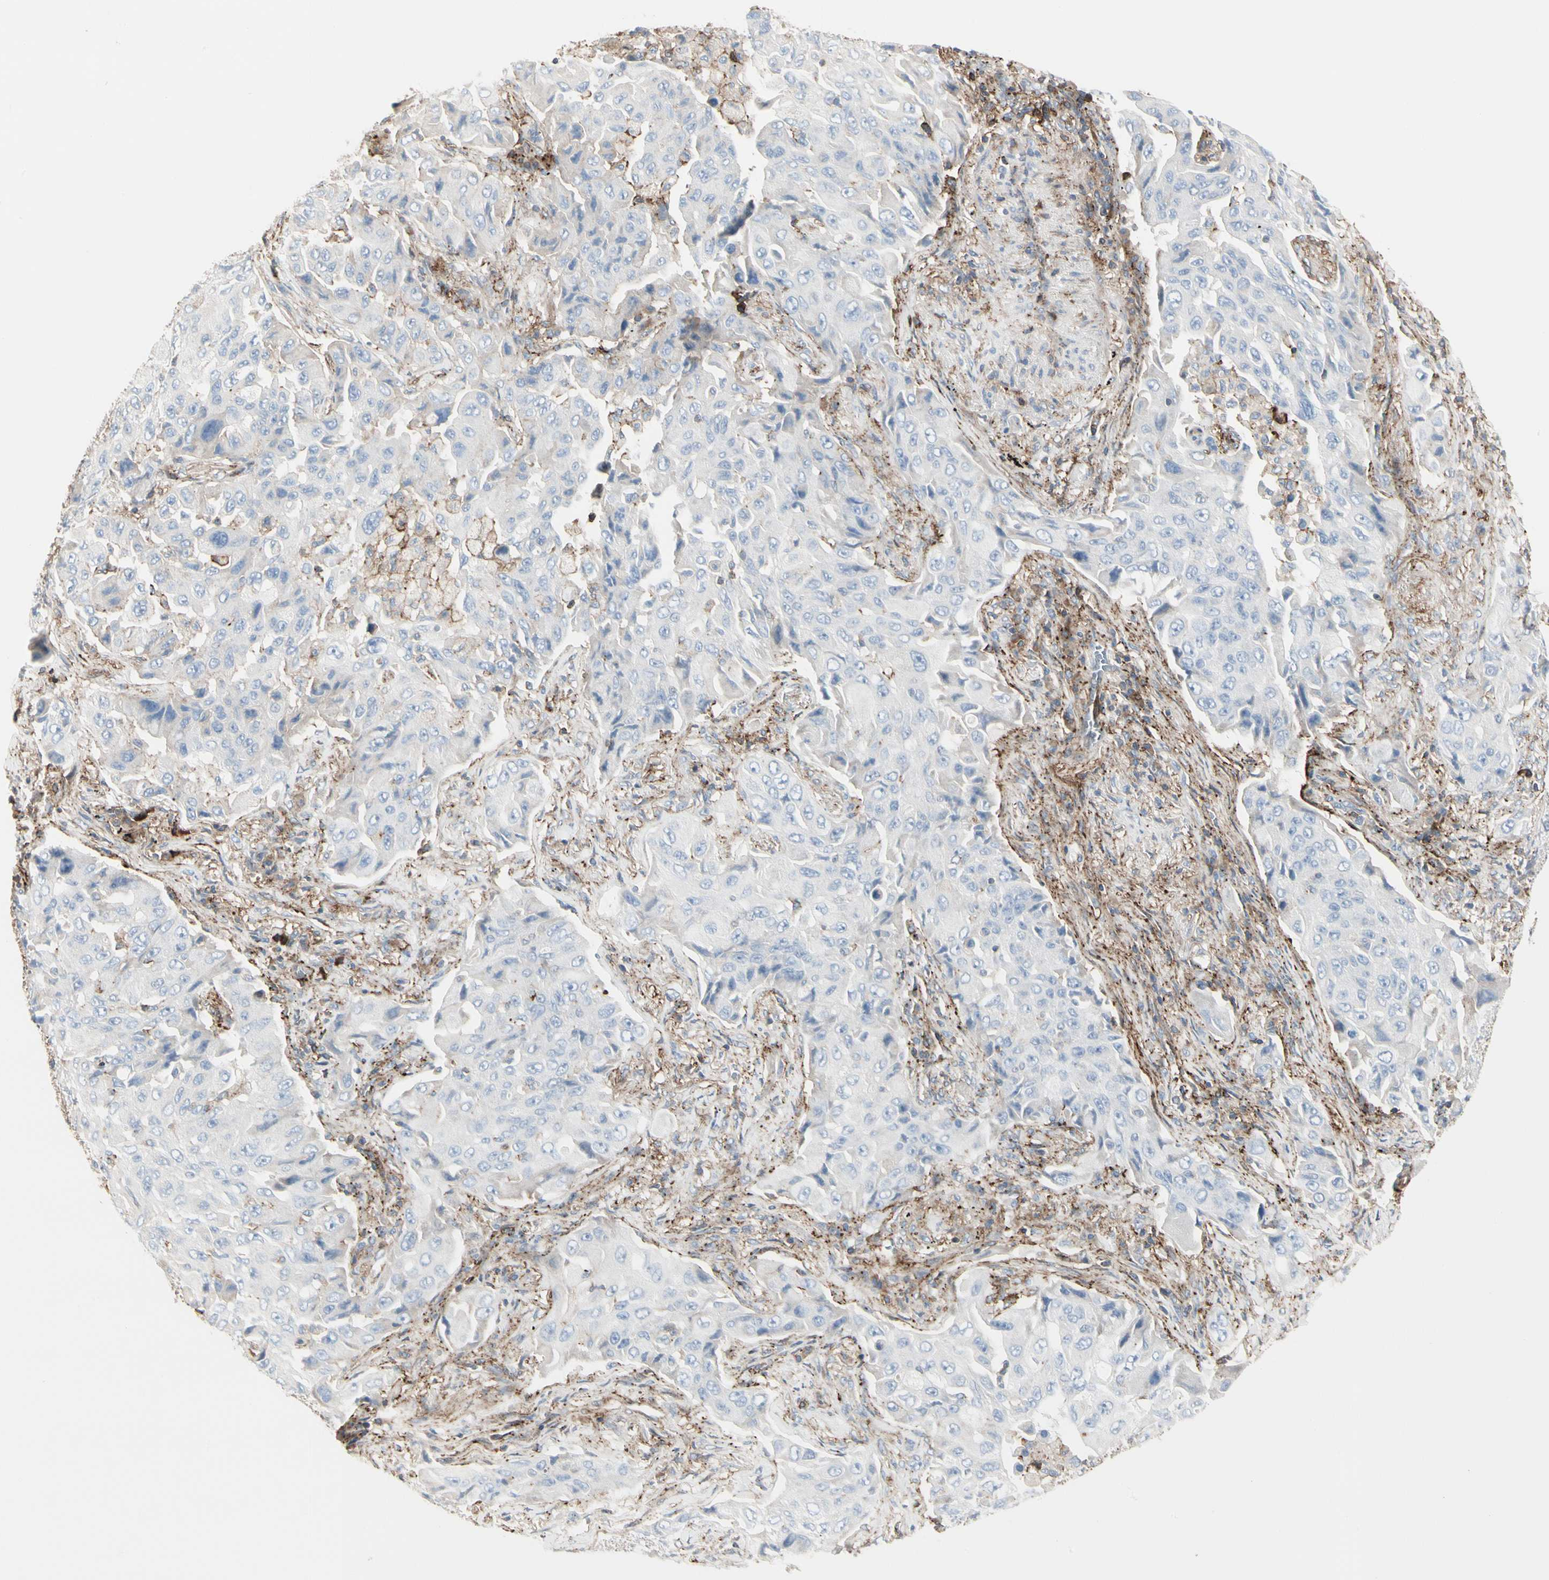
{"staining": {"intensity": "weak", "quantity": "<25%", "location": "cytoplasmic/membranous"}, "tissue": "lung cancer", "cell_type": "Tumor cells", "image_type": "cancer", "snomed": [{"axis": "morphology", "description": "Adenocarcinoma, NOS"}, {"axis": "topography", "description": "Lung"}], "caption": "Immunohistochemistry micrograph of neoplastic tissue: human adenocarcinoma (lung) stained with DAB reveals no significant protein staining in tumor cells. (DAB immunohistochemistry, high magnification).", "gene": "CLEC2B", "patient": {"sex": "female", "age": 65}}